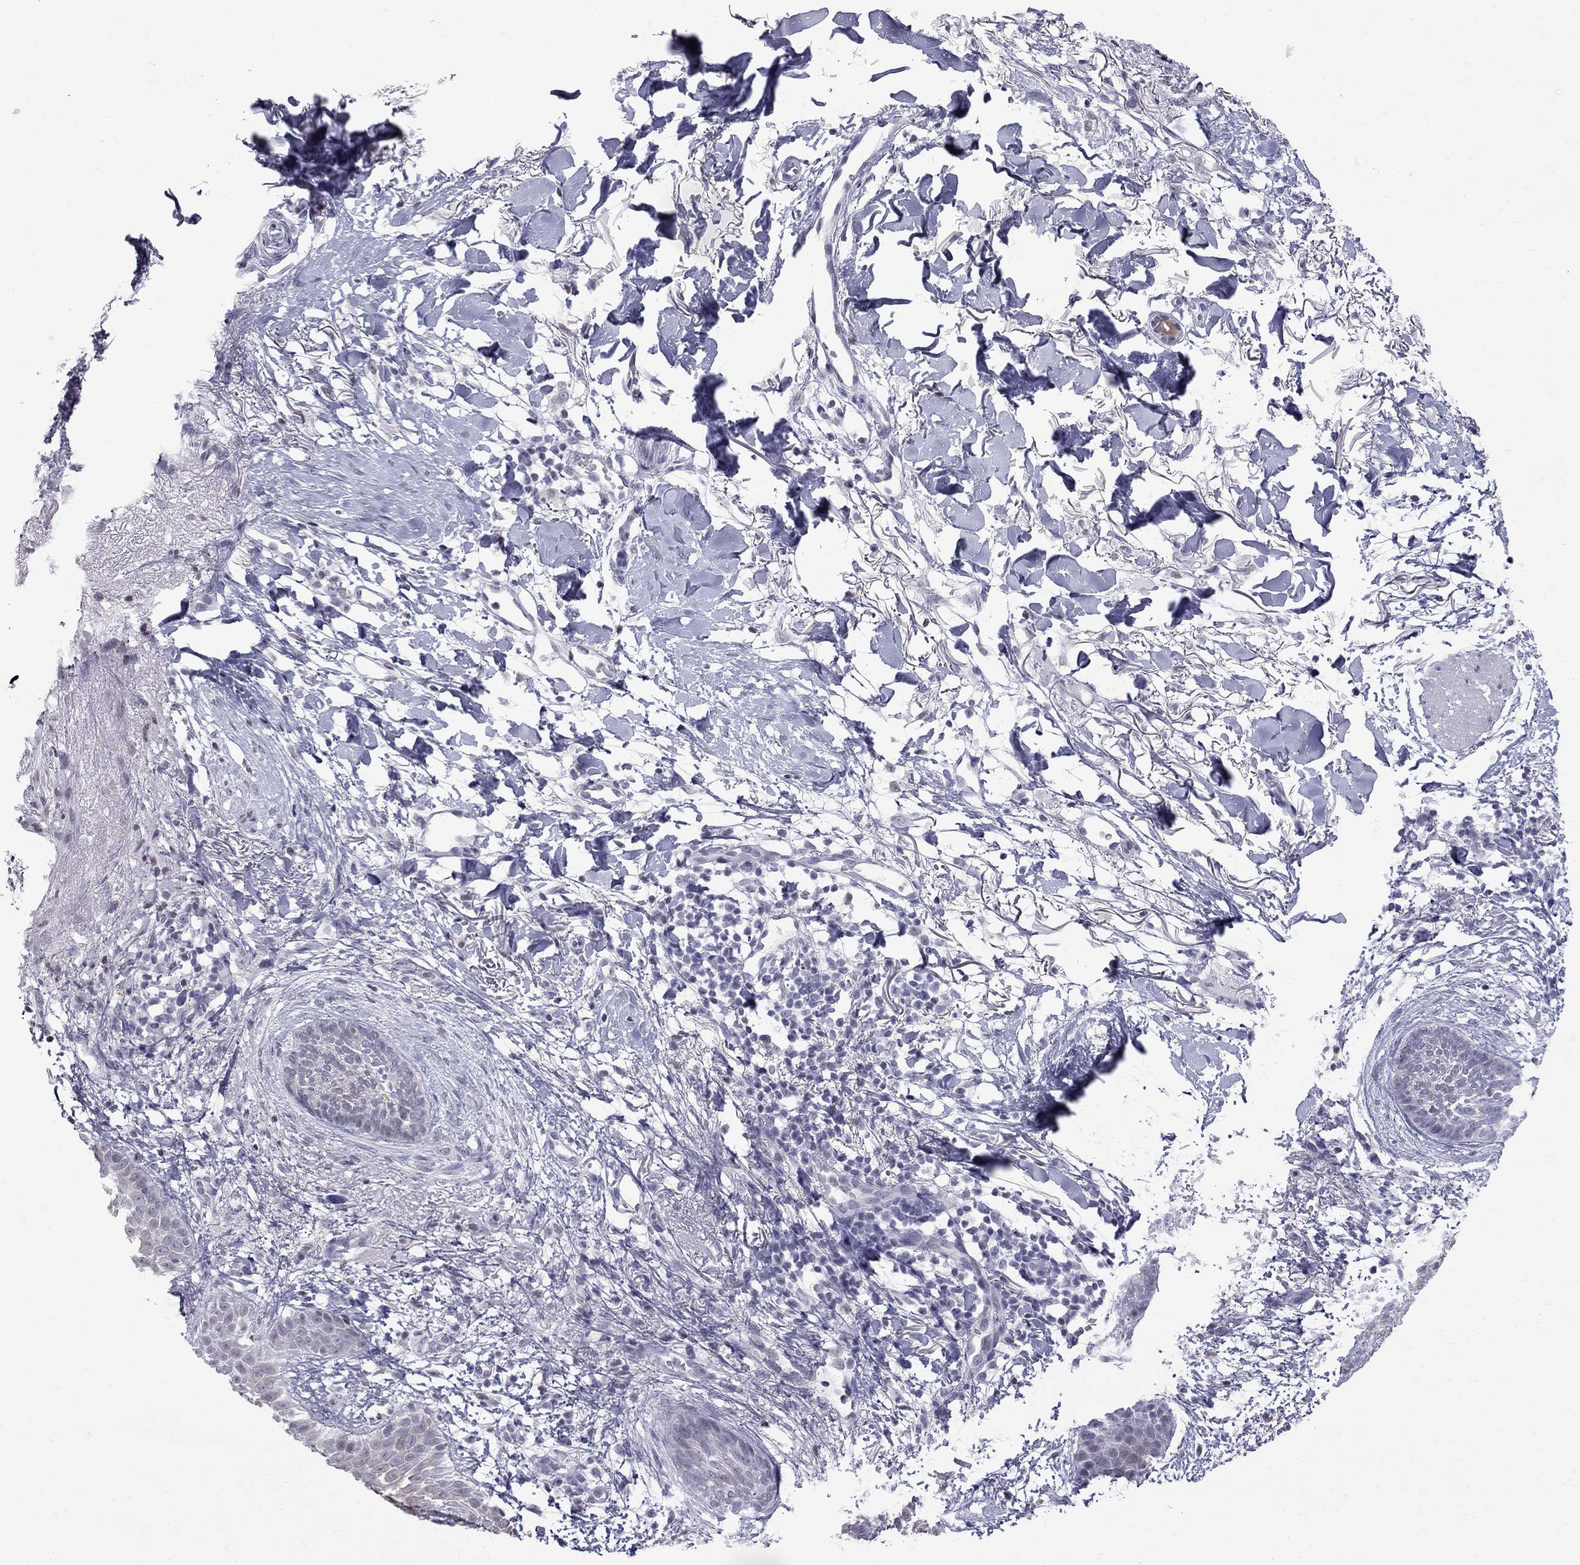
{"staining": {"intensity": "negative", "quantity": "none", "location": "none"}, "tissue": "skin cancer", "cell_type": "Tumor cells", "image_type": "cancer", "snomed": [{"axis": "morphology", "description": "Normal tissue, NOS"}, {"axis": "morphology", "description": "Basal cell carcinoma"}, {"axis": "topography", "description": "Skin"}], "caption": "Immunohistochemical staining of skin basal cell carcinoma exhibits no significant positivity in tumor cells.", "gene": "MUC15", "patient": {"sex": "male", "age": 84}}